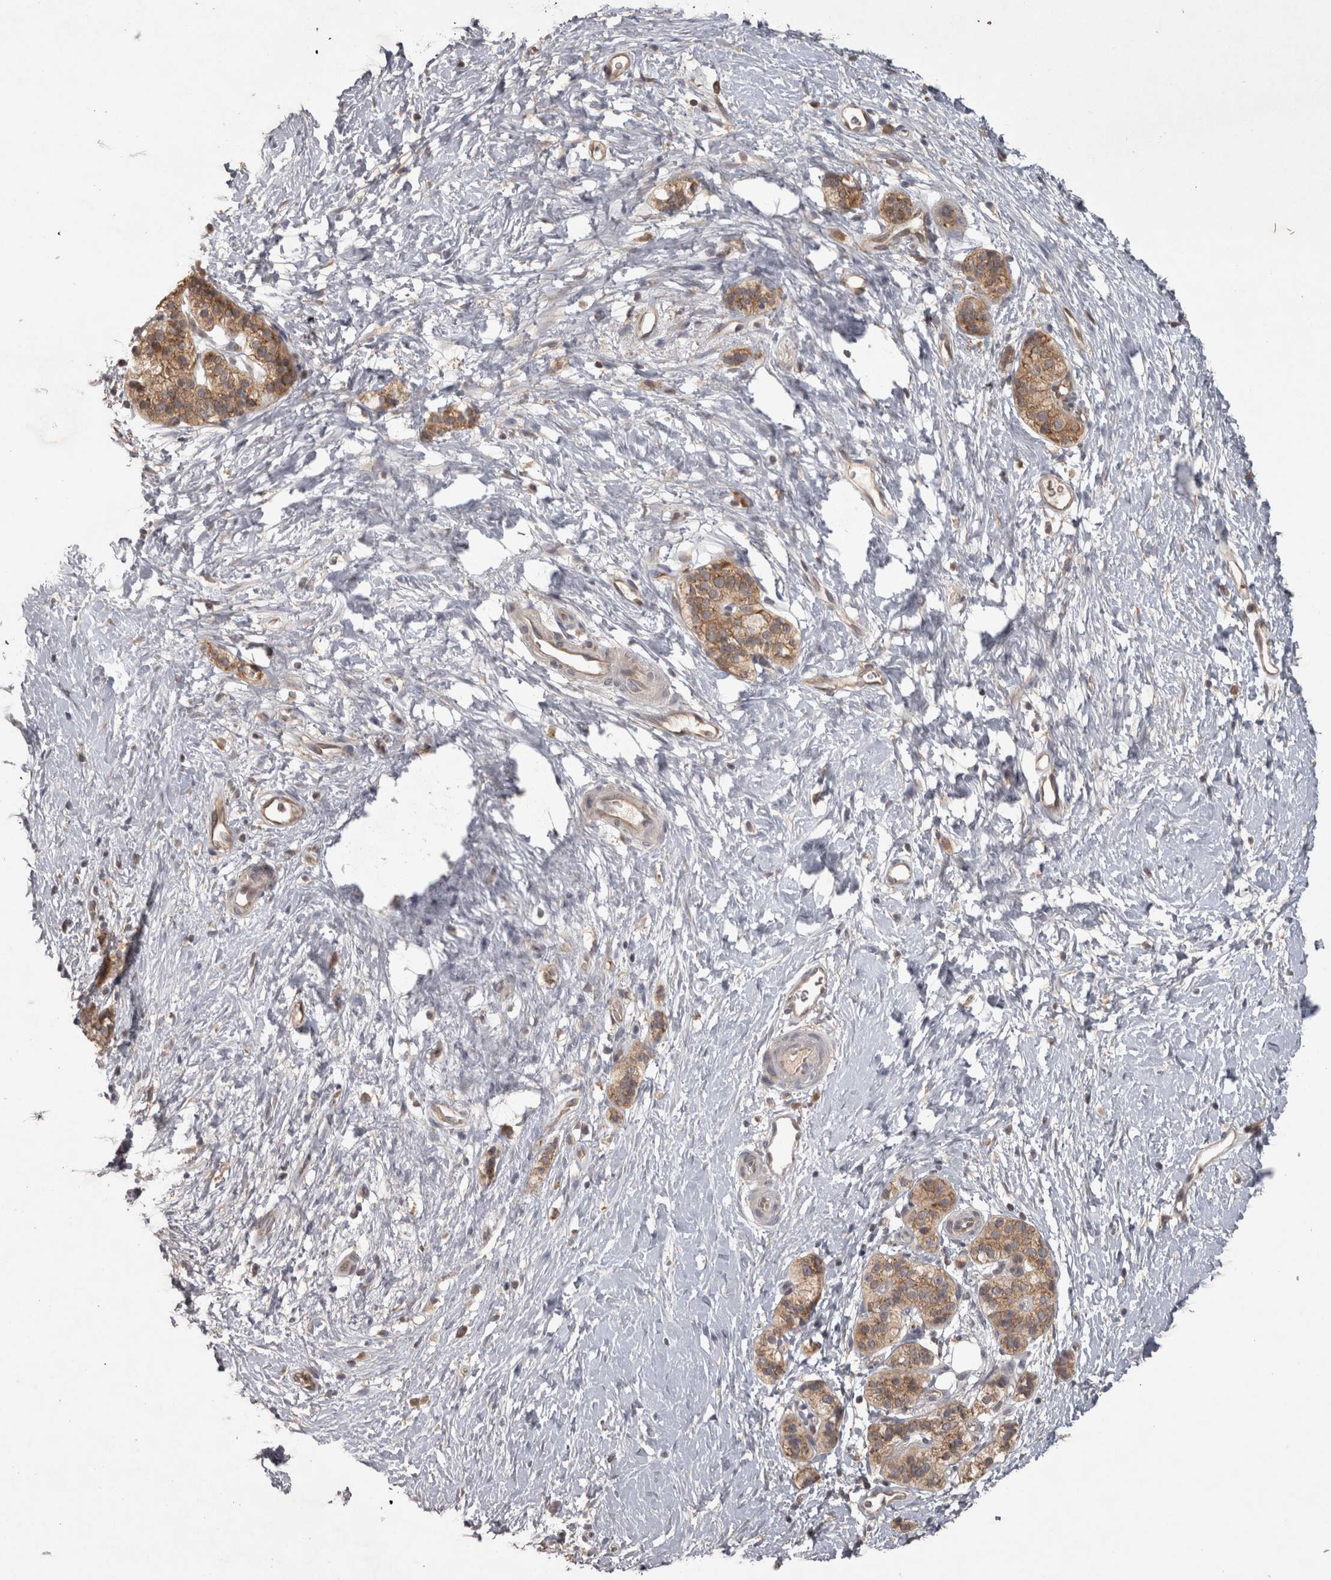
{"staining": {"intensity": "moderate", "quantity": ">75%", "location": "cytoplasmic/membranous"}, "tissue": "pancreatic cancer", "cell_type": "Tumor cells", "image_type": "cancer", "snomed": [{"axis": "morphology", "description": "Adenocarcinoma, NOS"}, {"axis": "topography", "description": "Pancreas"}], "caption": "IHC (DAB (3,3'-diaminobenzidine)) staining of human pancreatic adenocarcinoma displays moderate cytoplasmic/membranous protein staining in approximately >75% of tumor cells.", "gene": "MICU3", "patient": {"sex": "male", "age": 50}}